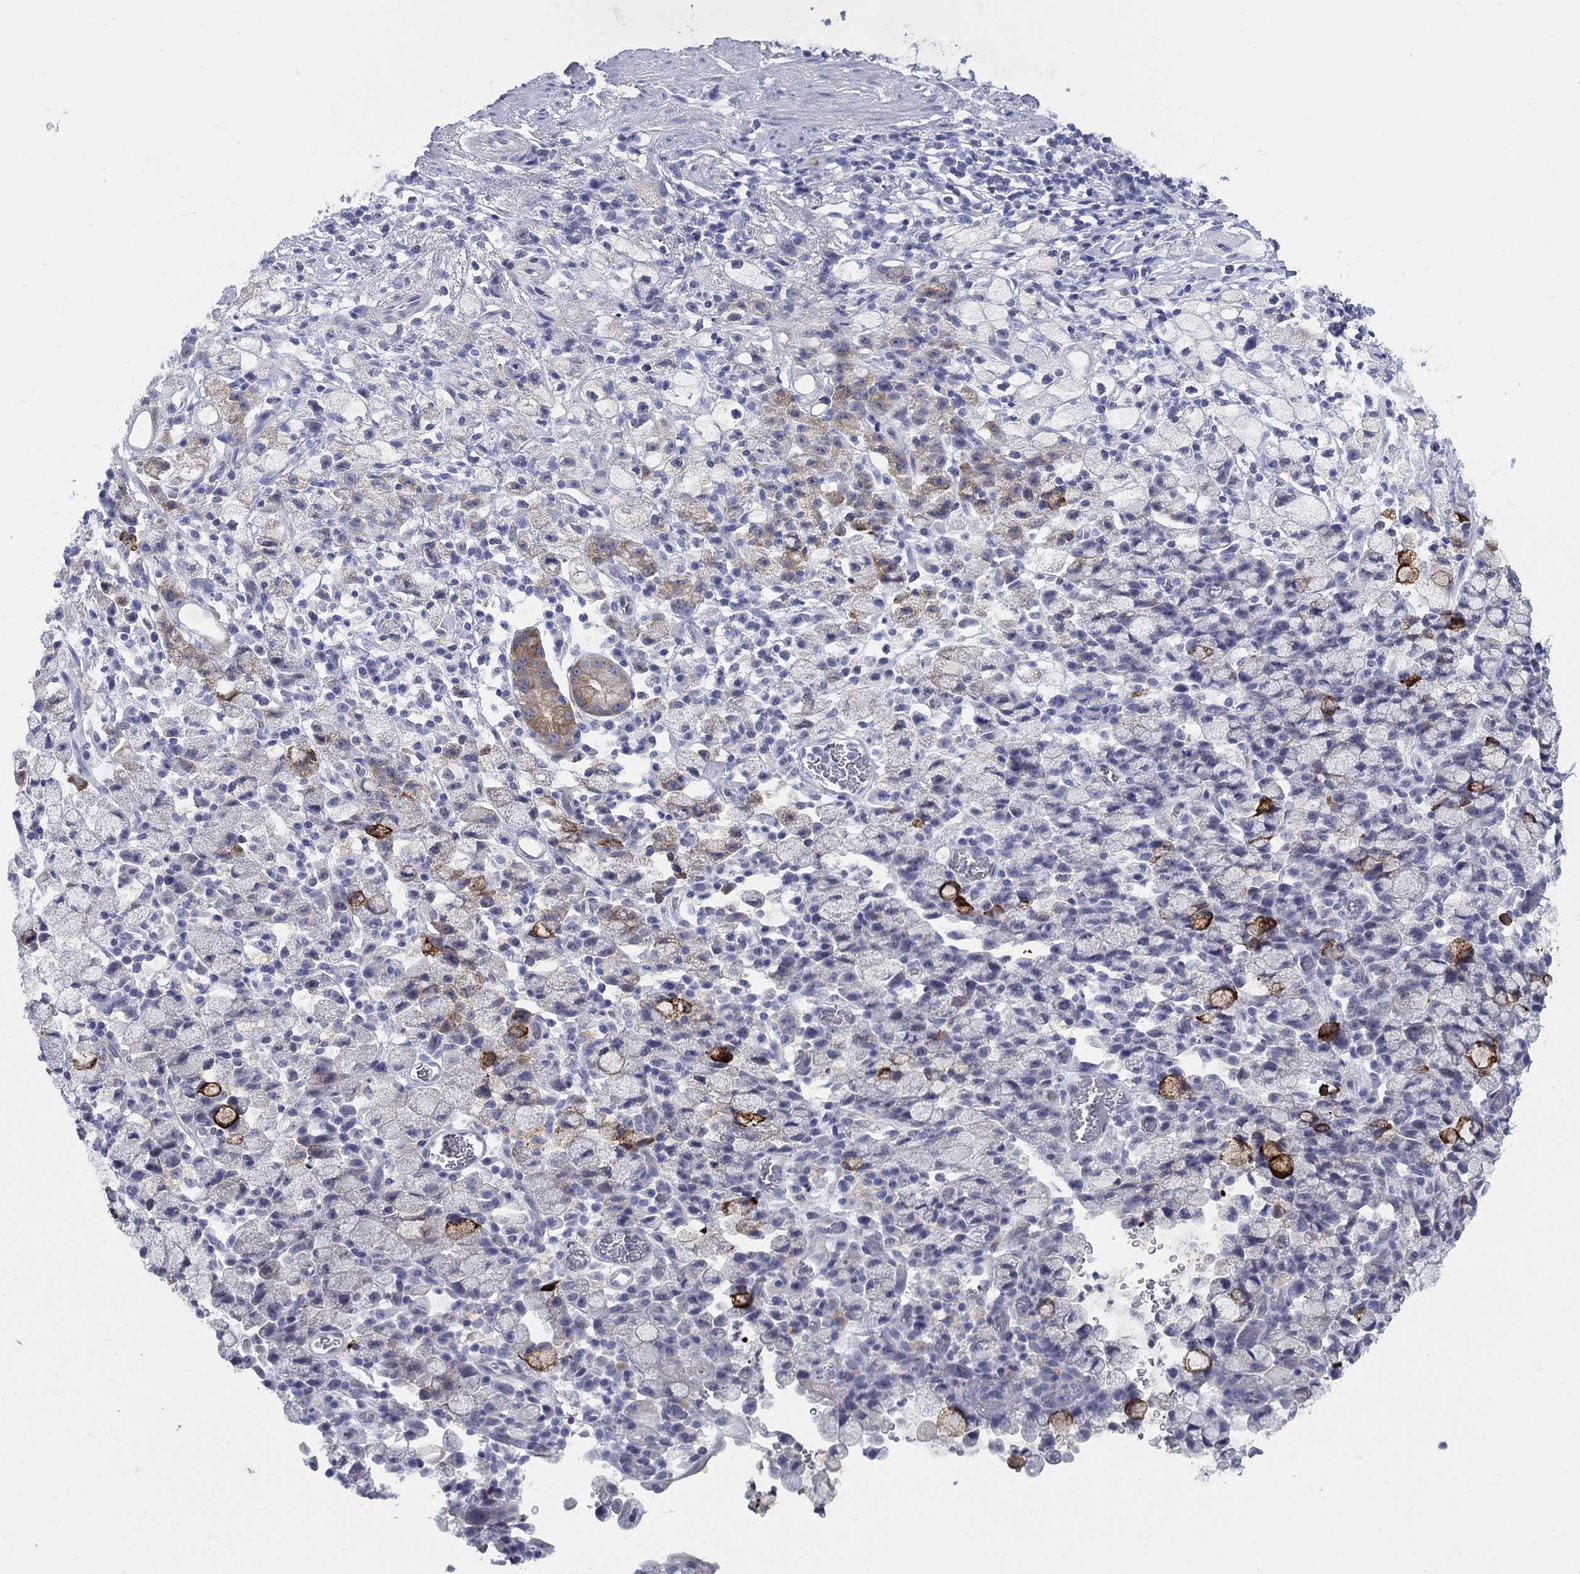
{"staining": {"intensity": "weak", "quantity": "<25%", "location": "cytoplasmic/membranous"}, "tissue": "stomach cancer", "cell_type": "Tumor cells", "image_type": "cancer", "snomed": [{"axis": "morphology", "description": "Adenocarcinoma, NOS"}, {"axis": "topography", "description": "Stomach"}], "caption": "A photomicrograph of human stomach cancer (adenocarcinoma) is negative for staining in tumor cells.", "gene": "RAP1GAP", "patient": {"sex": "male", "age": 58}}